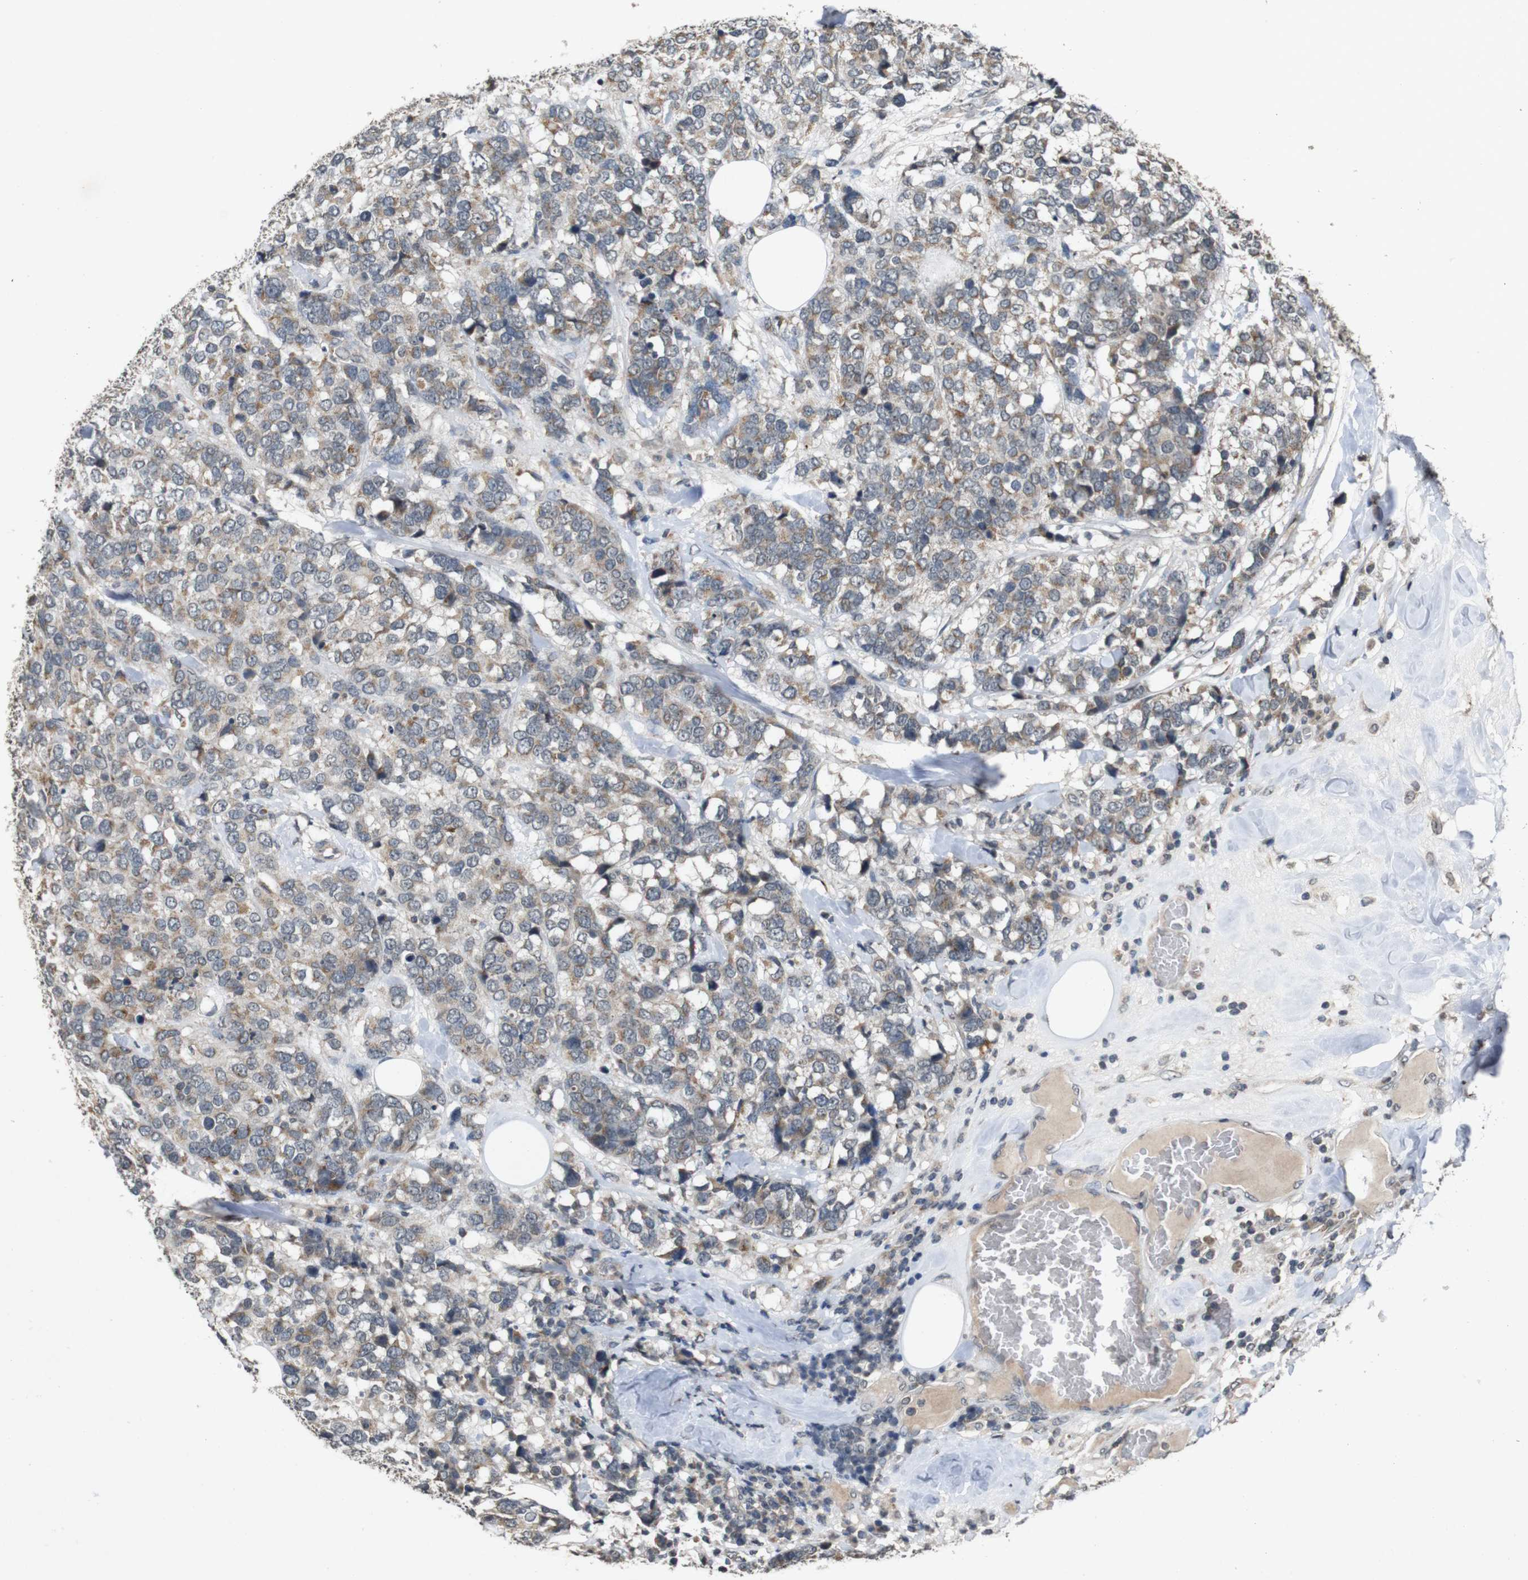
{"staining": {"intensity": "moderate", "quantity": "25%-75%", "location": "cytoplasmic/membranous"}, "tissue": "breast cancer", "cell_type": "Tumor cells", "image_type": "cancer", "snomed": [{"axis": "morphology", "description": "Lobular carcinoma"}, {"axis": "topography", "description": "Breast"}], "caption": "Protein staining of lobular carcinoma (breast) tissue reveals moderate cytoplasmic/membranous positivity in about 25%-75% of tumor cells.", "gene": "SORL1", "patient": {"sex": "female", "age": 59}}